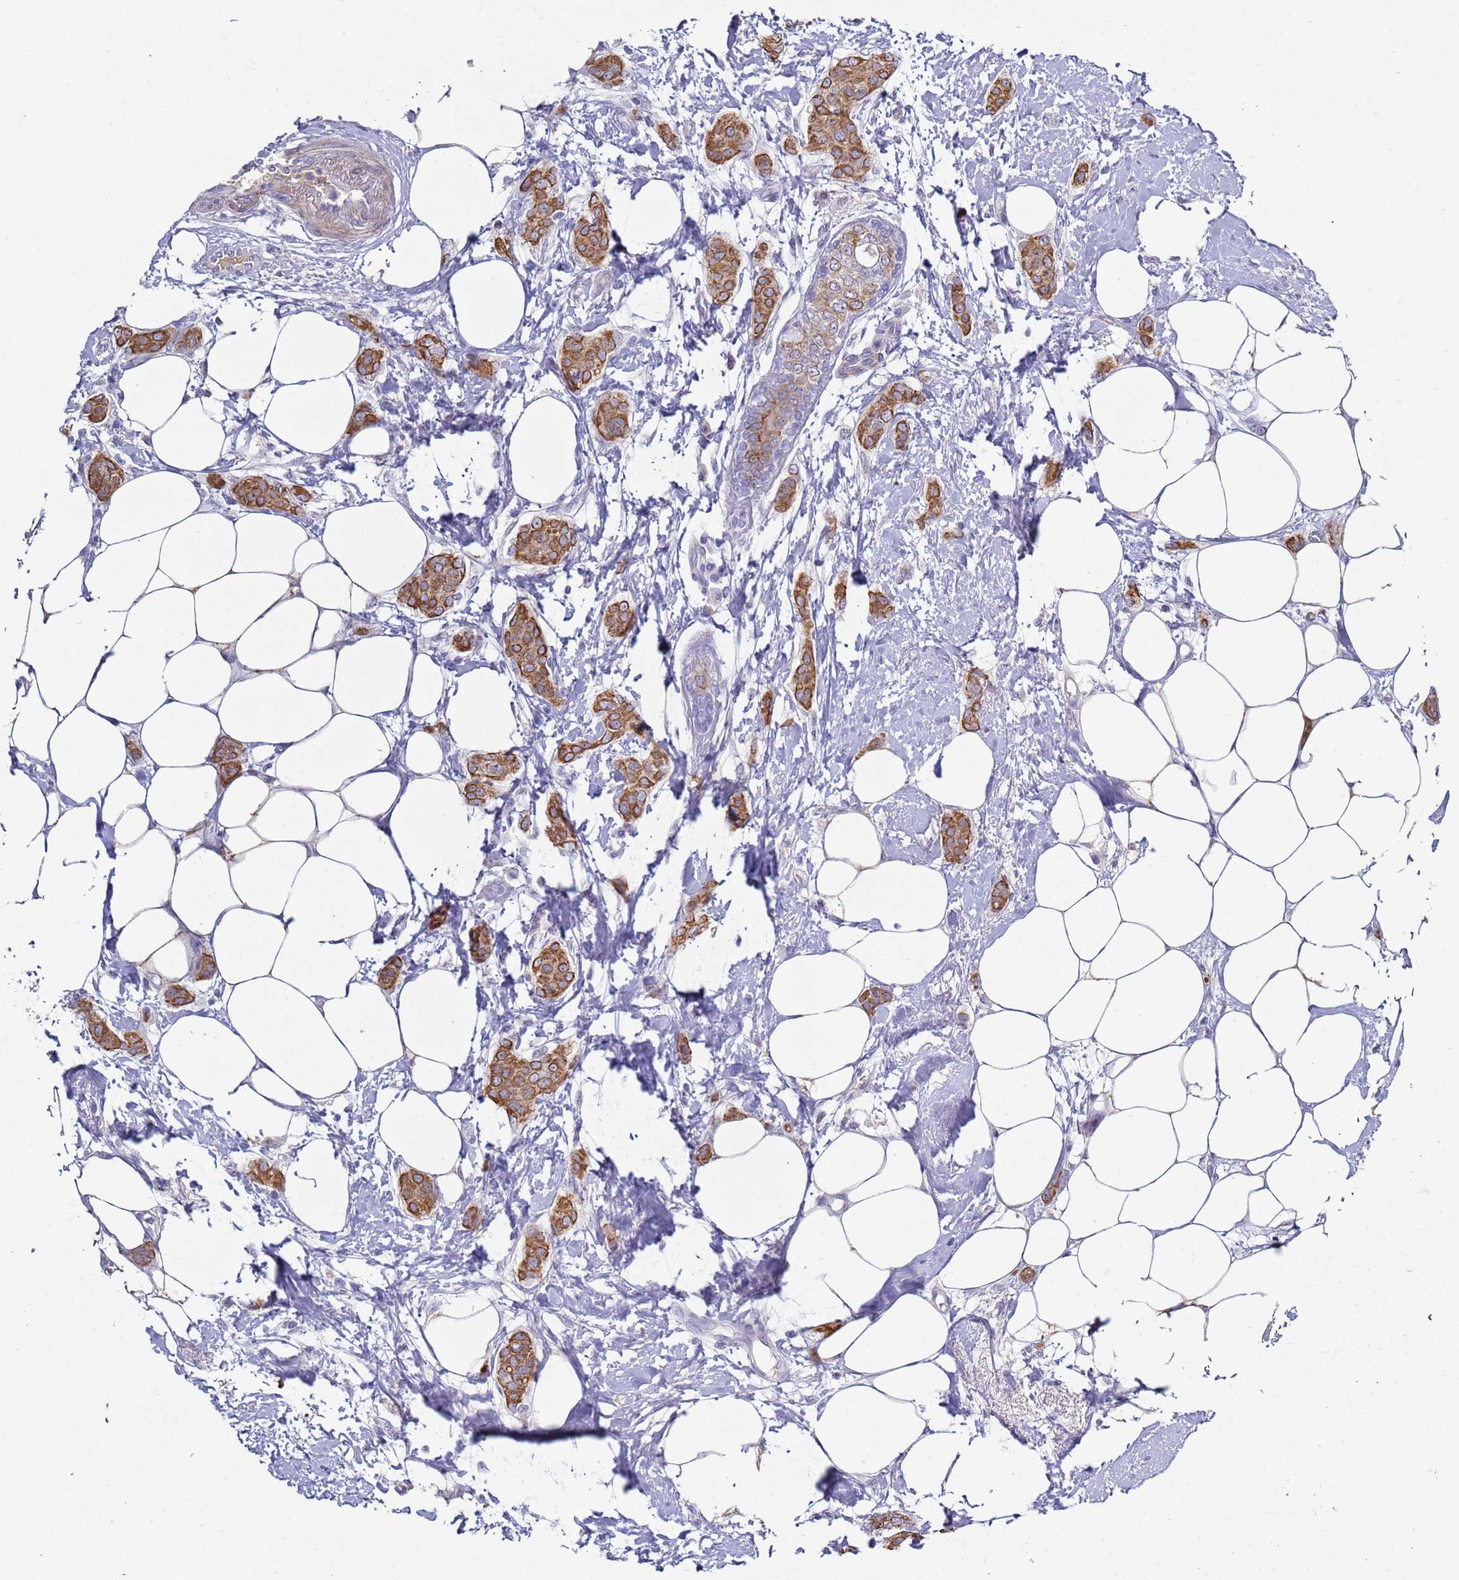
{"staining": {"intensity": "strong", "quantity": ">75%", "location": "cytoplasmic/membranous"}, "tissue": "breast cancer", "cell_type": "Tumor cells", "image_type": "cancer", "snomed": [{"axis": "morphology", "description": "Duct carcinoma"}, {"axis": "topography", "description": "Breast"}], "caption": "Tumor cells reveal high levels of strong cytoplasmic/membranous positivity in about >75% of cells in human breast cancer (intraductal carcinoma). (Brightfield microscopy of DAB IHC at high magnification).", "gene": "NPAP1", "patient": {"sex": "female", "age": 72}}